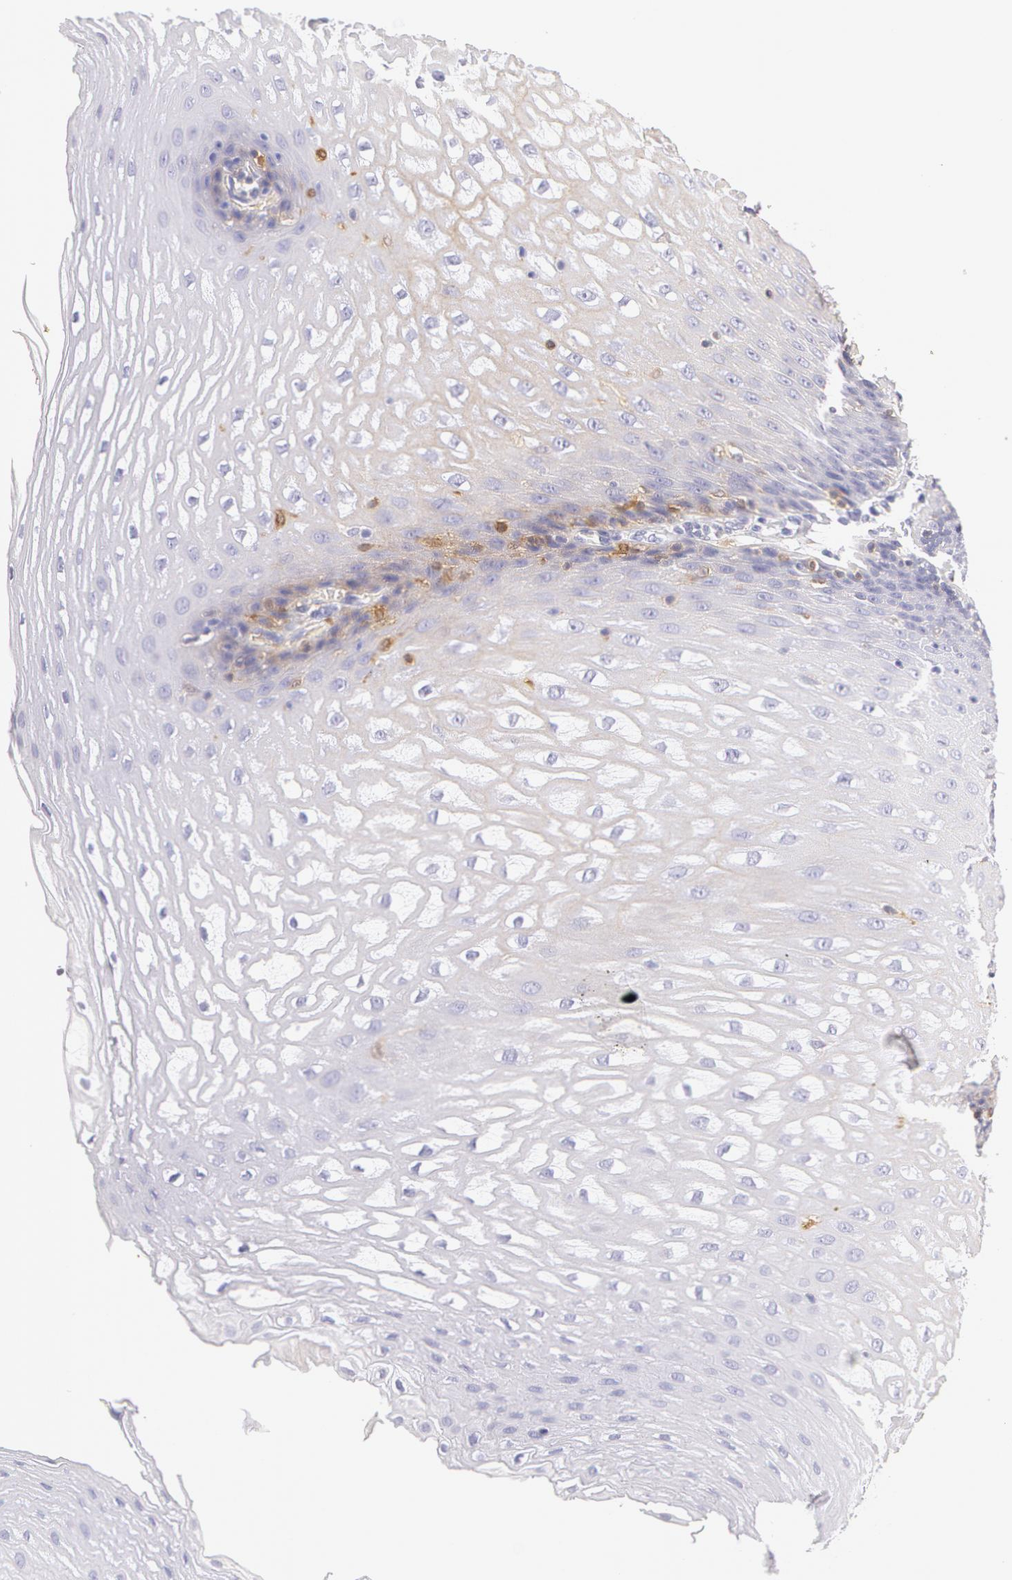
{"staining": {"intensity": "negative", "quantity": "none", "location": "none"}, "tissue": "esophagus", "cell_type": "Squamous epithelial cells", "image_type": "normal", "snomed": [{"axis": "morphology", "description": "Normal tissue, NOS"}, {"axis": "topography", "description": "Esophagus"}], "caption": "Squamous epithelial cells are negative for protein expression in unremarkable human esophagus. (DAB immunohistochemistry, high magnification).", "gene": "AHSG", "patient": {"sex": "female", "age": 61}}